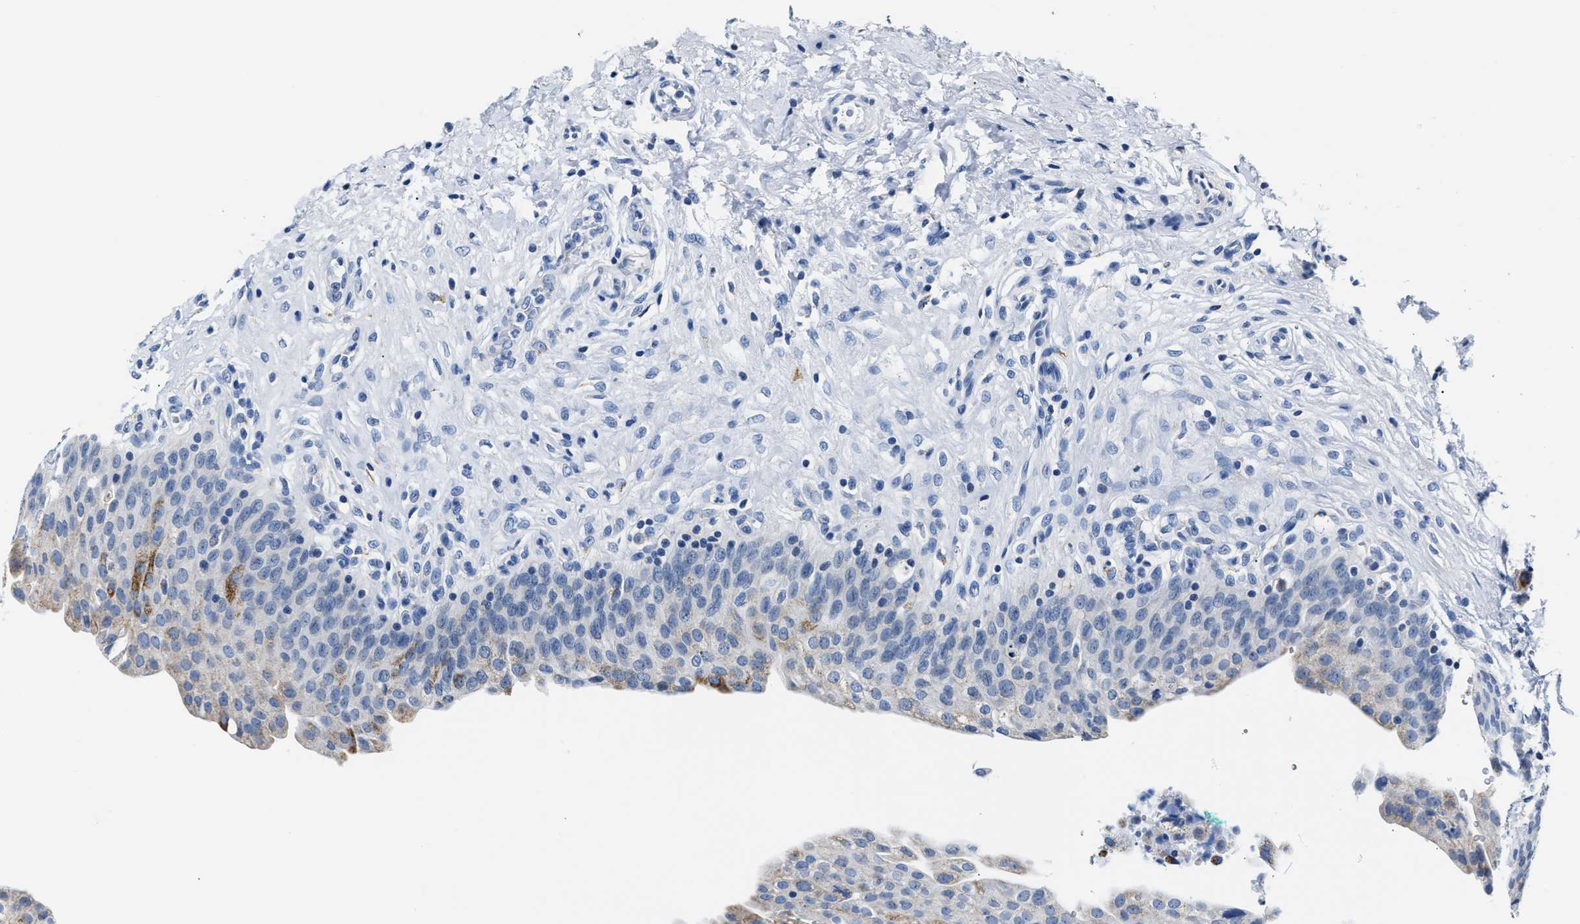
{"staining": {"intensity": "weak", "quantity": "<25%", "location": "cytoplasmic/membranous"}, "tissue": "urinary bladder", "cell_type": "Urothelial cells", "image_type": "normal", "snomed": [{"axis": "morphology", "description": "Urothelial carcinoma, High grade"}, {"axis": "topography", "description": "Urinary bladder"}], "caption": "DAB (3,3'-diaminobenzidine) immunohistochemical staining of benign human urinary bladder displays no significant positivity in urothelial cells. The staining is performed using DAB brown chromogen with nuclei counter-stained in using hematoxylin.", "gene": "AMACR", "patient": {"sex": "male", "age": 46}}